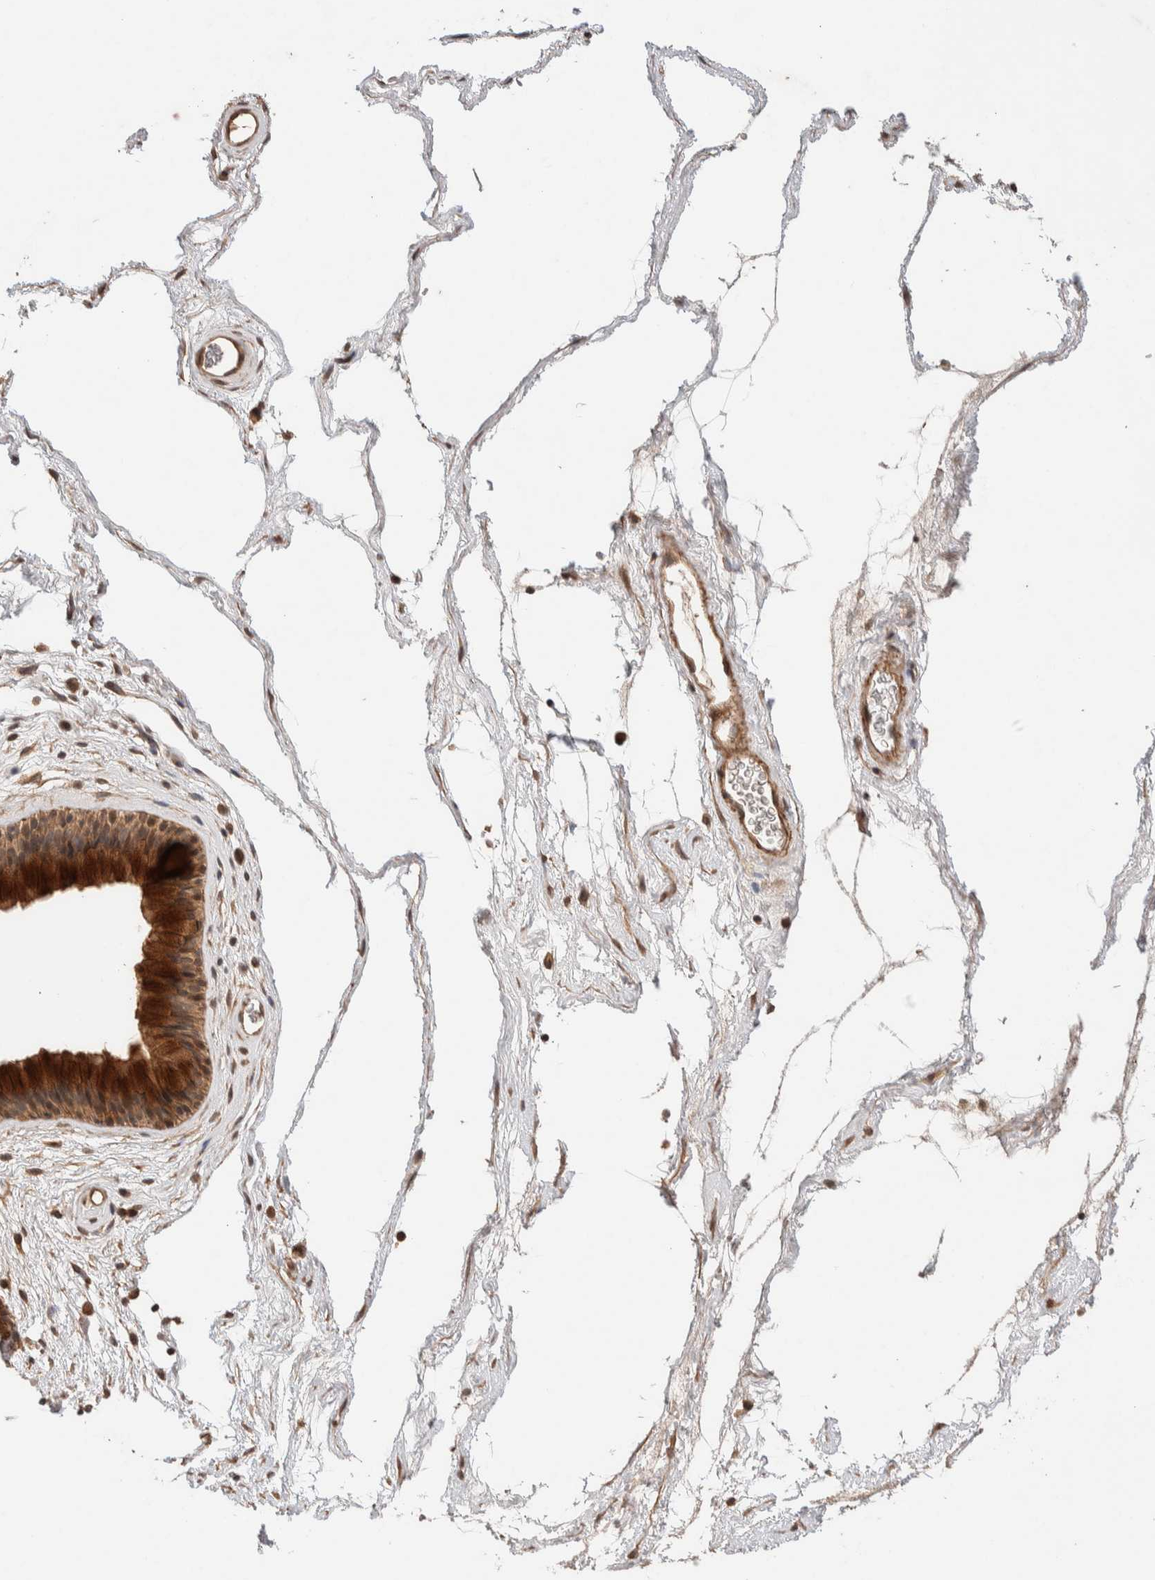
{"staining": {"intensity": "strong", "quantity": ">75%", "location": "cytoplasmic/membranous"}, "tissue": "nasopharynx", "cell_type": "Respiratory epithelial cells", "image_type": "normal", "snomed": [{"axis": "morphology", "description": "Normal tissue, NOS"}, {"axis": "morphology", "description": "Inflammation, NOS"}, {"axis": "topography", "description": "Nasopharynx"}], "caption": "Normal nasopharynx exhibits strong cytoplasmic/membranous positivity in about >75% of respiratory epithelial cells, visualized by immunohistochemistry. Immunohistochemistry stains the protein in brown and the nuclei are stained blue.", "gene": "PRDM15", "patient": {"sex": "male", "age": 48}}